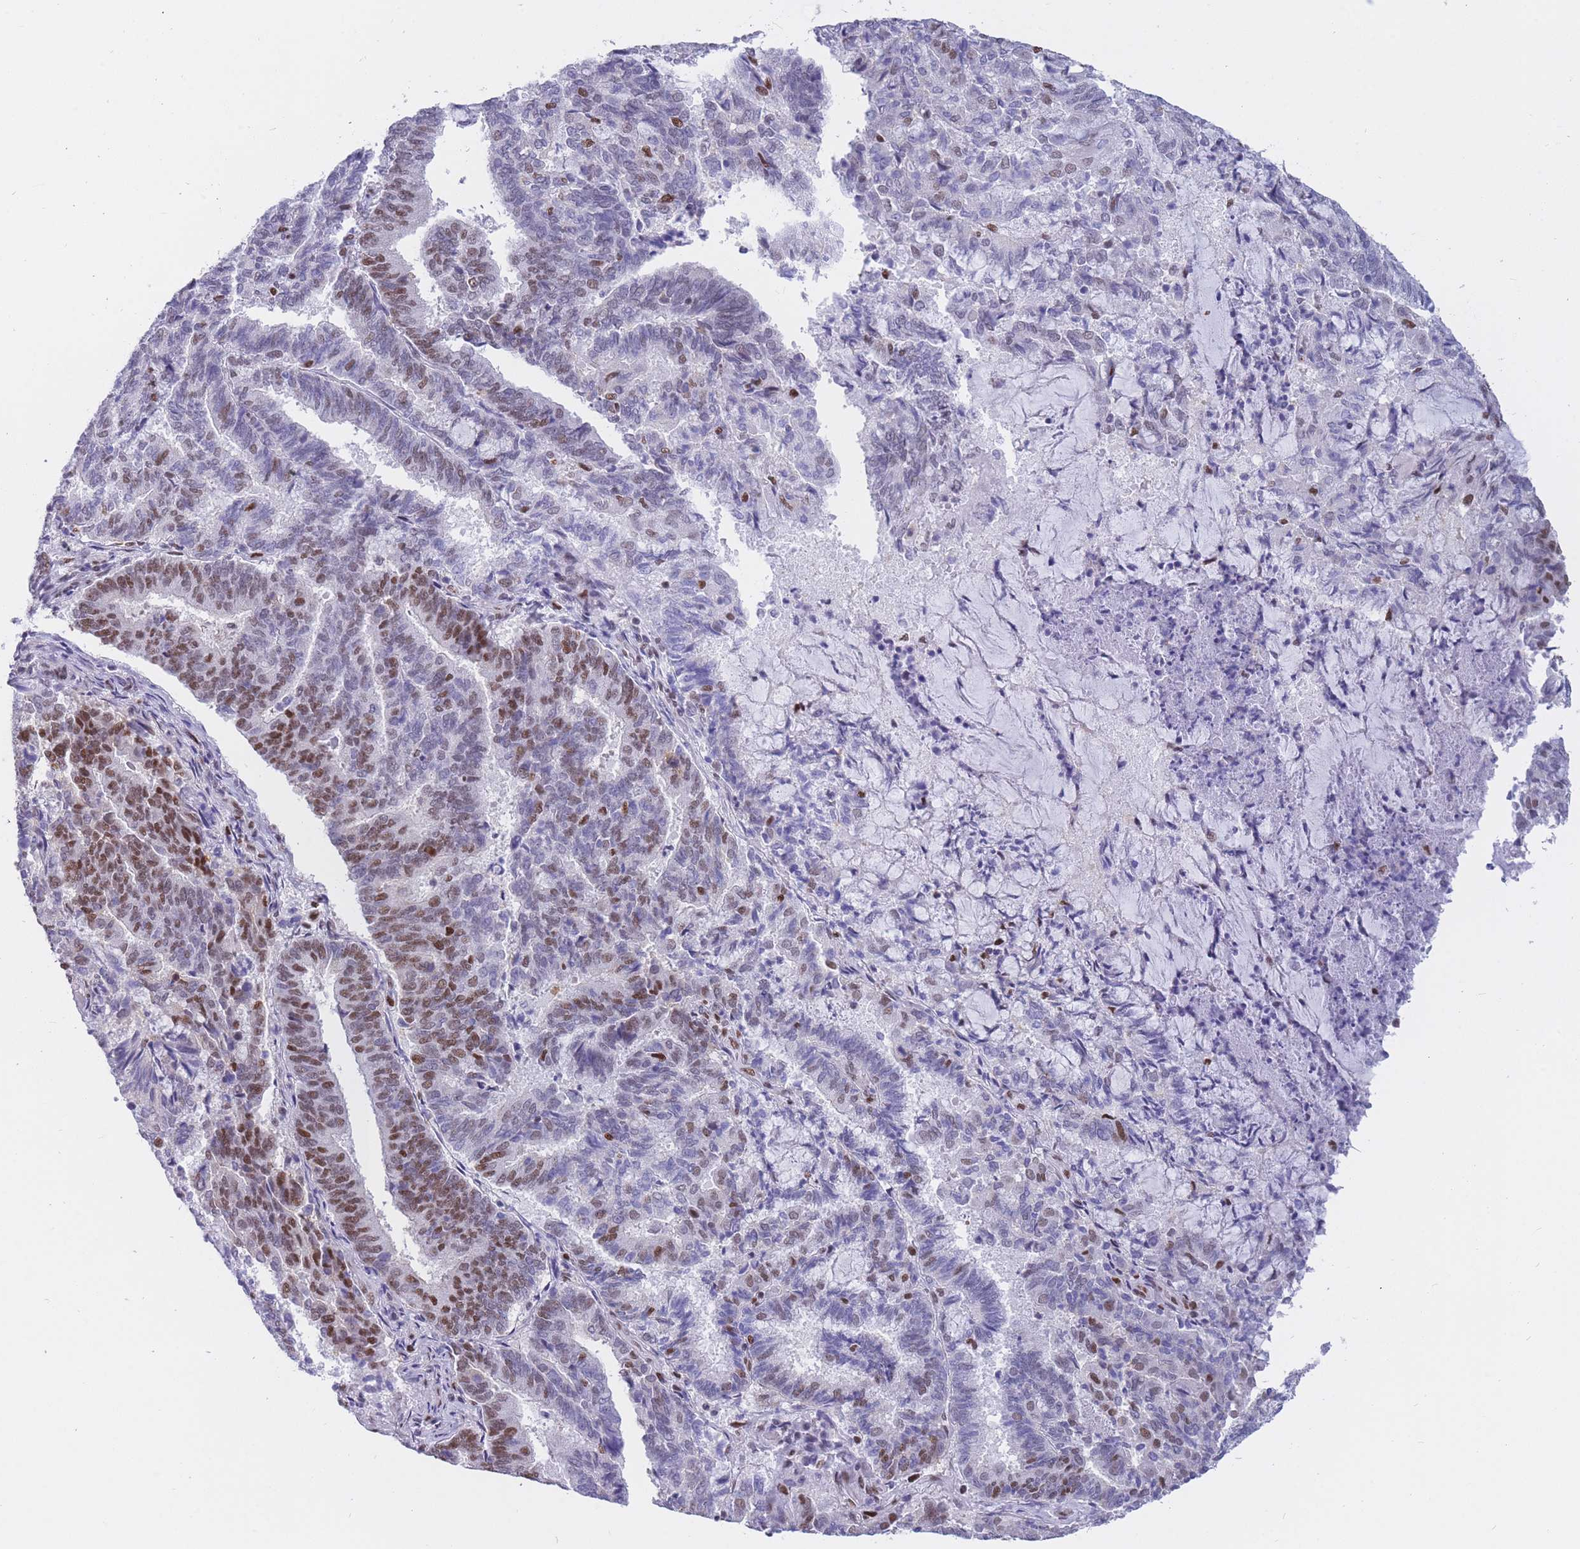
{"staining": {"intensity": "strong", "quantity": "25%-75%", "location": "nuclear"}, "tissue": "endometrial cancer", "cell_type": "Tumor cells", "image_type": "cancer", "snomed": [{"axis": "morphology", "description": "Adenocarcinoma, NOS"}, {"axis": "topography", "description": "Endometrium"}], "caption": "Immunohistochemistry image of neoplastic tissue: human endometrial cancer (adenocarcinoma) stained using immunohistochemistry (IHC) shows high levels of strong protein expression localized specifically in the nuclear of tumor cells, appearing as a nuclear brown color.", "gene": "NASP", "patient": {"sex": "female", "age": 80}}